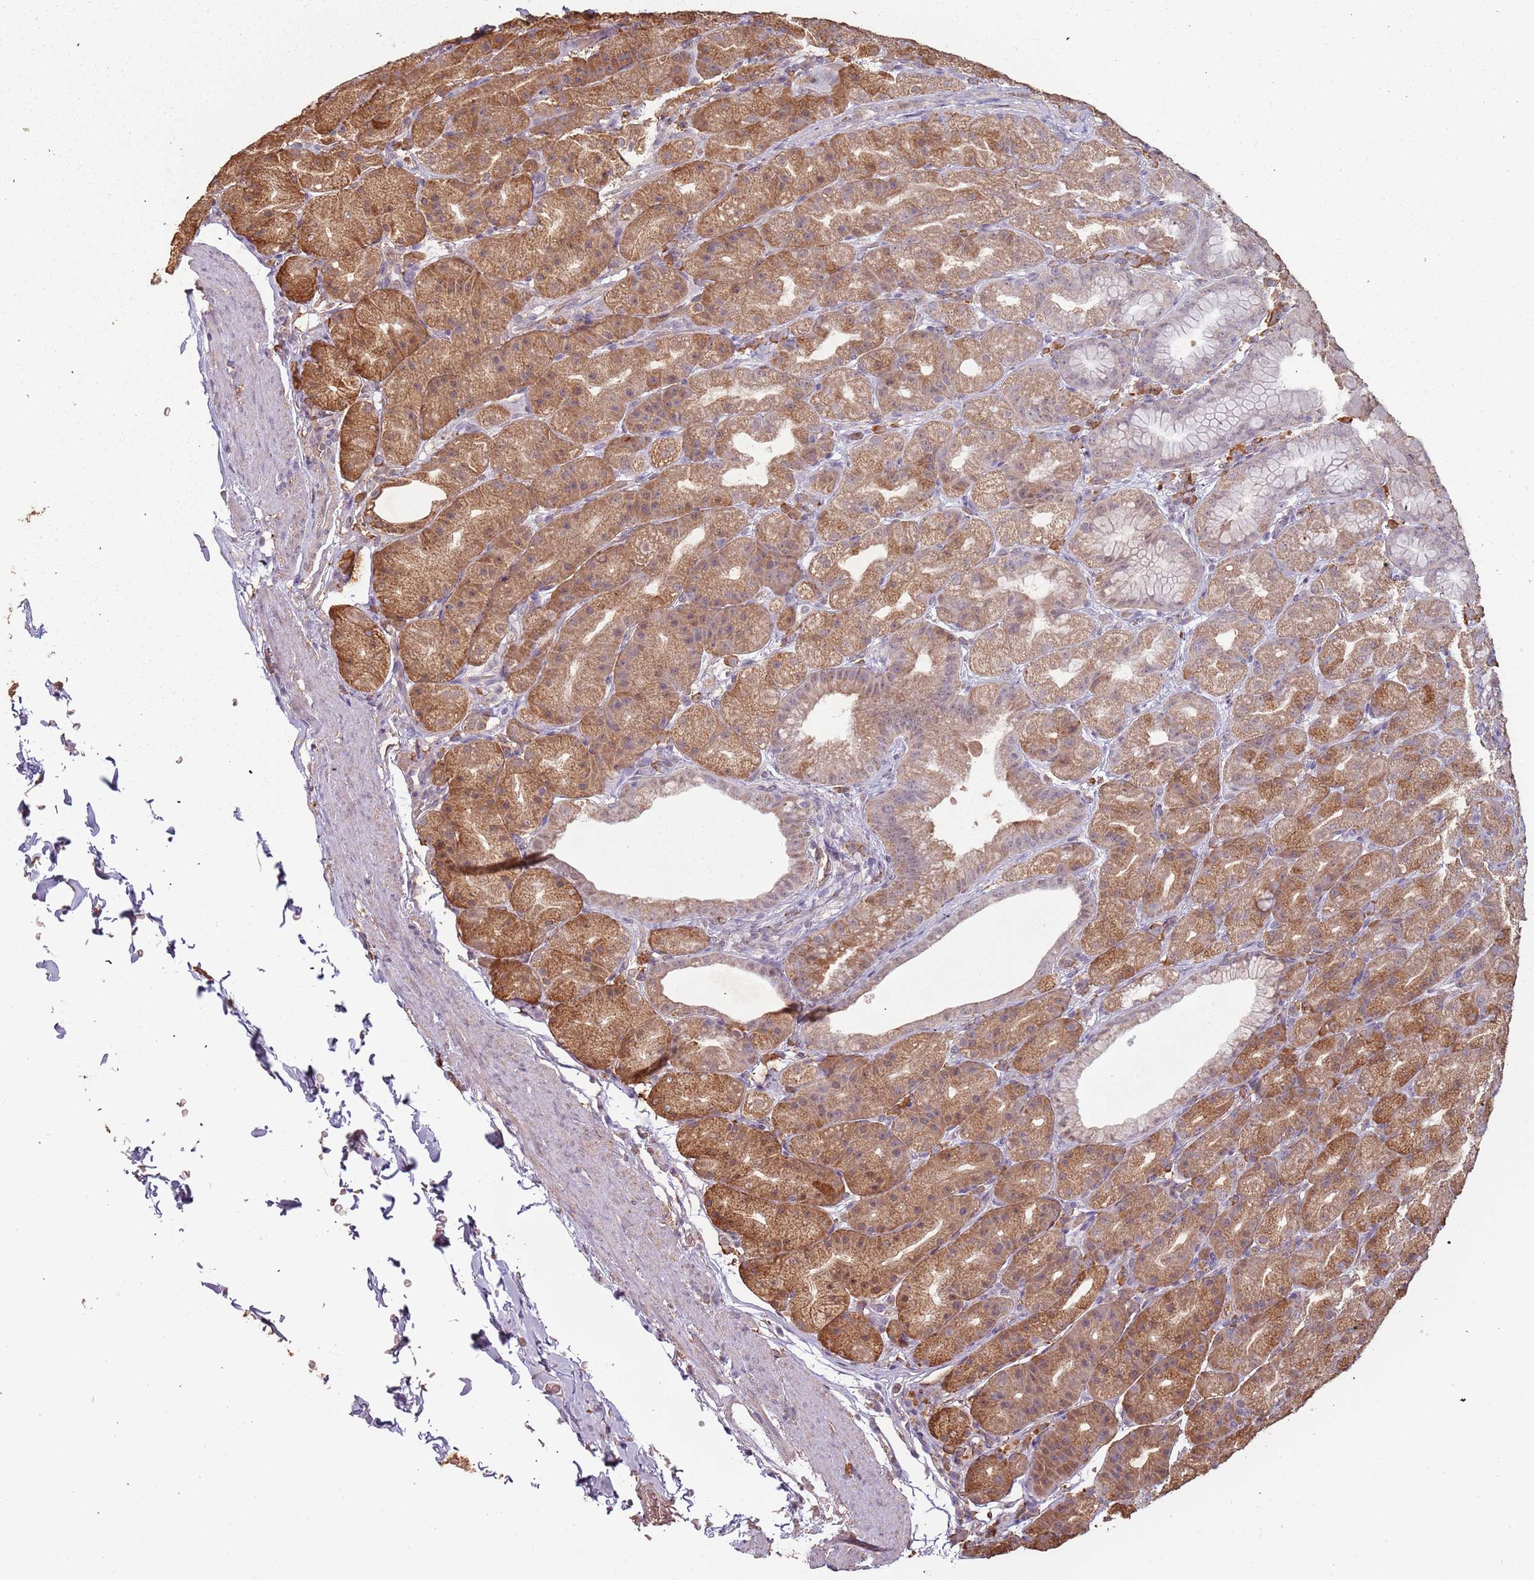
{"staining": {"intensity": "moderate", "quantity": ">75%", "location": "cytoplasmic/membranous,nuclear"}, "tissue": "stomach", "cell_type": "Glandular cells", "image_type": "normal", "snomed": [{"axis": "morphology", "description": "Normal tissue, NOS"}, {"axis": "topography", "description": "Stomach, upper"}, {"axis": "topography", "description": "Stomach"}], "caption": "The photomicrograph displays a brown stain indicating the presence of a protein in the cytoplasmic/membranous,nuclear of glandular cells in stomach.", "gene": "ATOSB", "patient": {"sex": "male", "age": 68}}